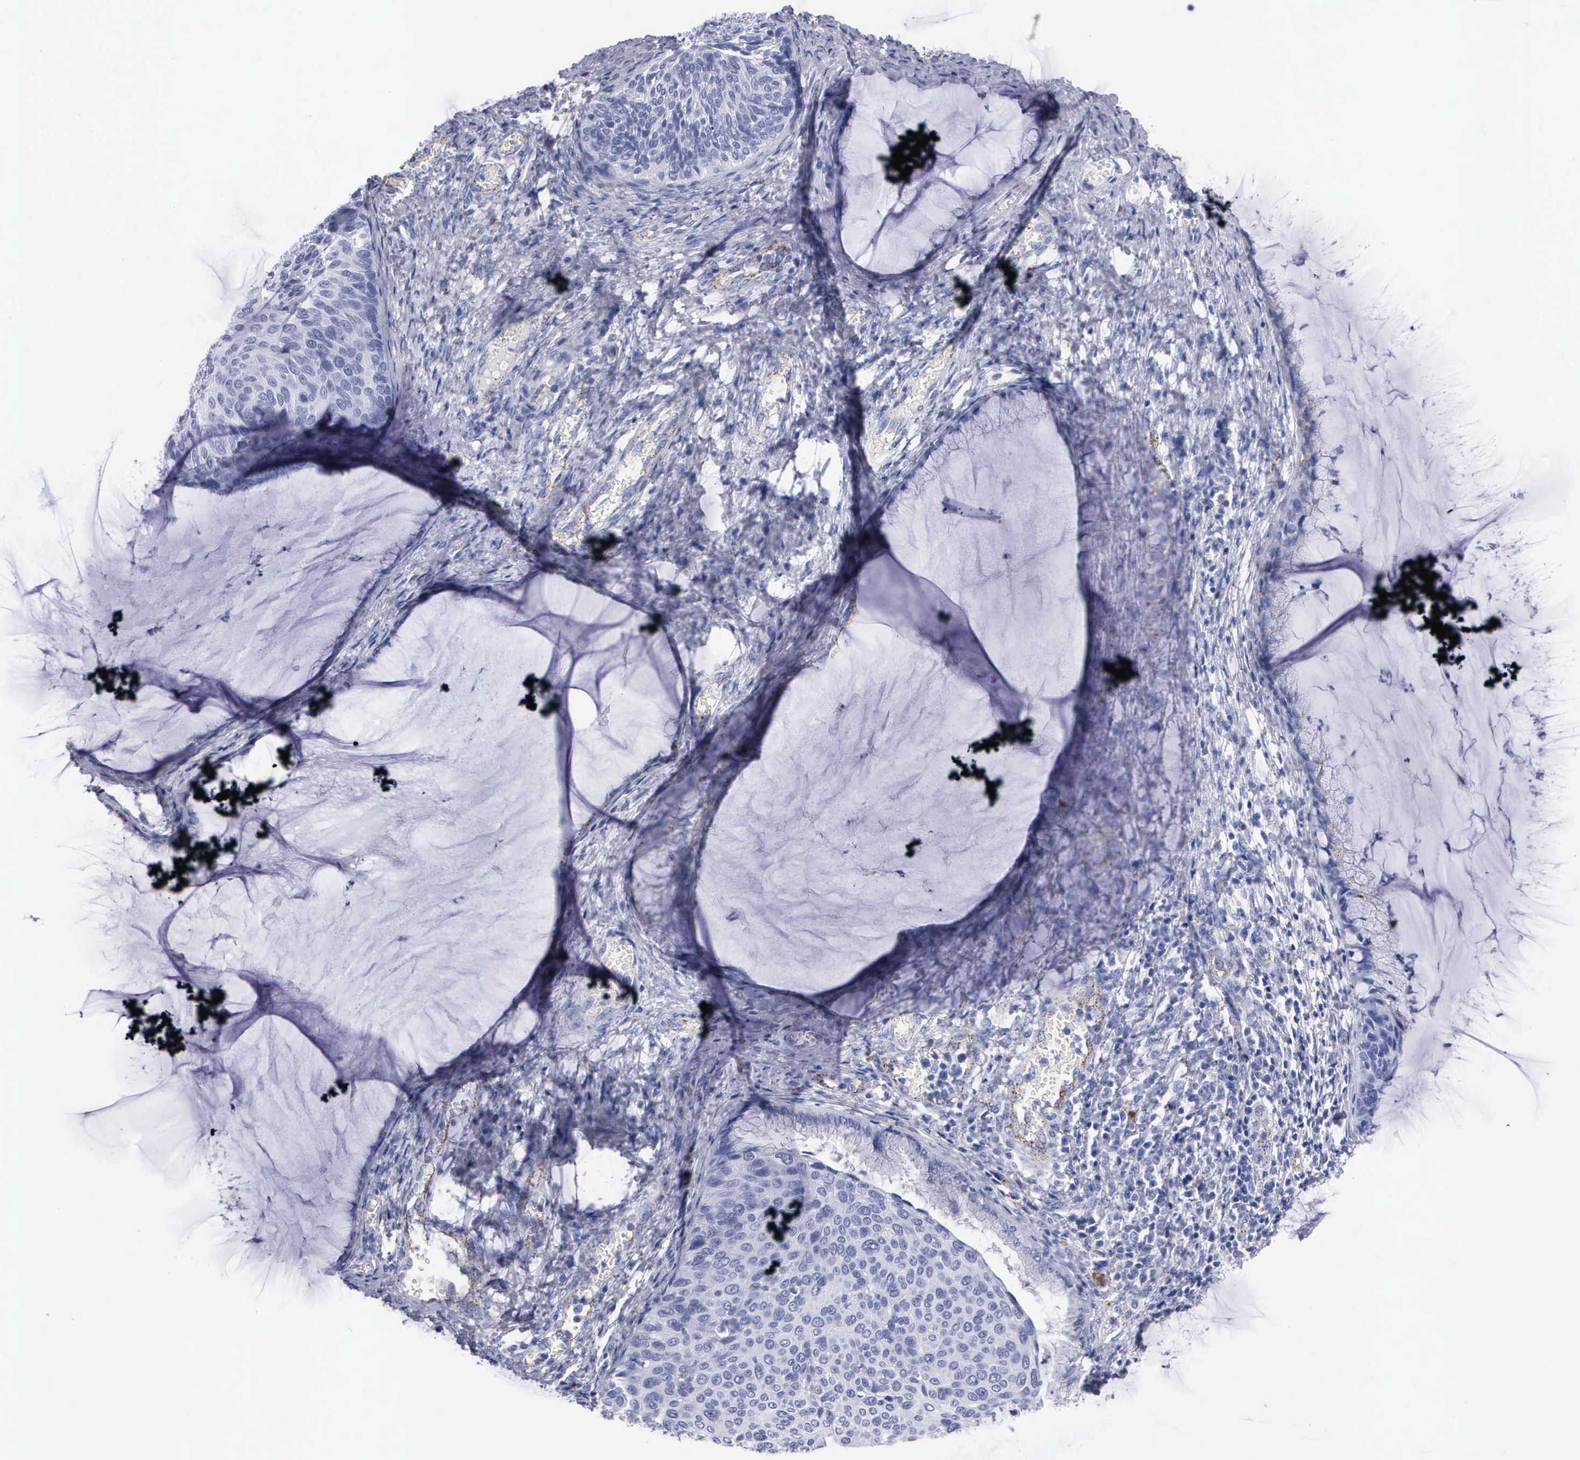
{"staining": {"intensity": "negative", "quantity": "none", "location": "none"}, "tissue": "cervical cancer", "cell_type": "Tumor cells", "image_type": "cancer", "snomed": [{"axis": "morphology", "description": "Squamous cell carcinoma, NOS"}, {"axis": "topography", "description": "Cervix"}], "caption": "Immunohistochemical staining of human cervical cancer displays no significant staining in tumor cells. (Stains: DAB IHC with hematoxylin counter stain, Microscopy: brightfield microscopy at high magnification).", "gene": "CTSL", "patient": {"sex": "female", "age": 36}}